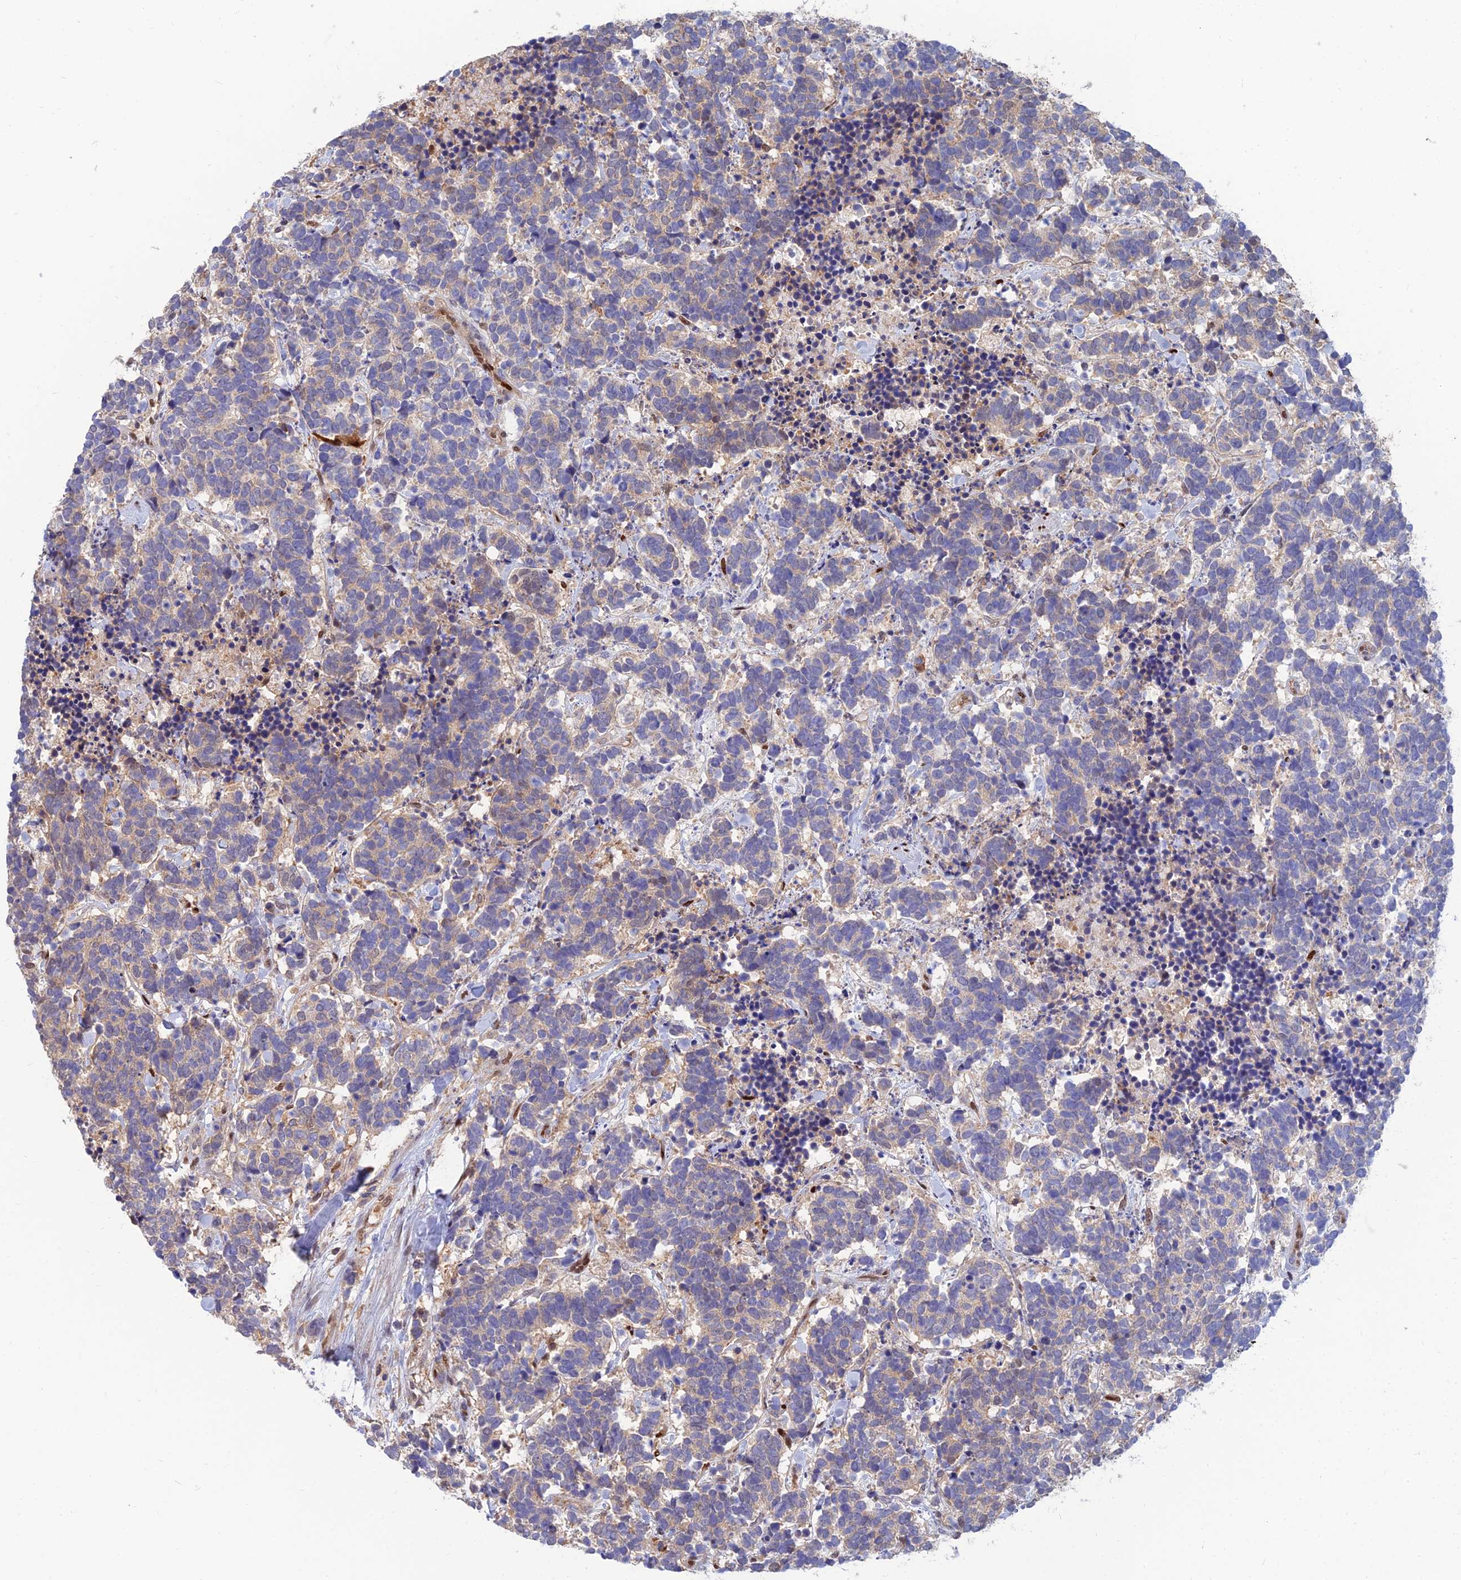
{"staining": {"intensity": "weak", "quantity": "25%-75%", "location": "cytoplasmic/membranous"}, "tissue": "carcinoid", "cell_type": "Tumor cells", "image_type": "cancer", "snomed": [{"axis": "morphology", "description": "Carcinoma, NOS"}, {"axis": "morphology", "description": "Carcinoid, malignant, NOS"}, {"axis": "topography", "description": "Prostate"}], "caption": "Immunohistochemical staining of human carcinoid (malignant) demonstrates weak cytoplasmic/membranous protein expression in approximately 25%-75% of tumor cells.", "gene": "DNPEP", "patient": {"sex": "male", "age": 57}}